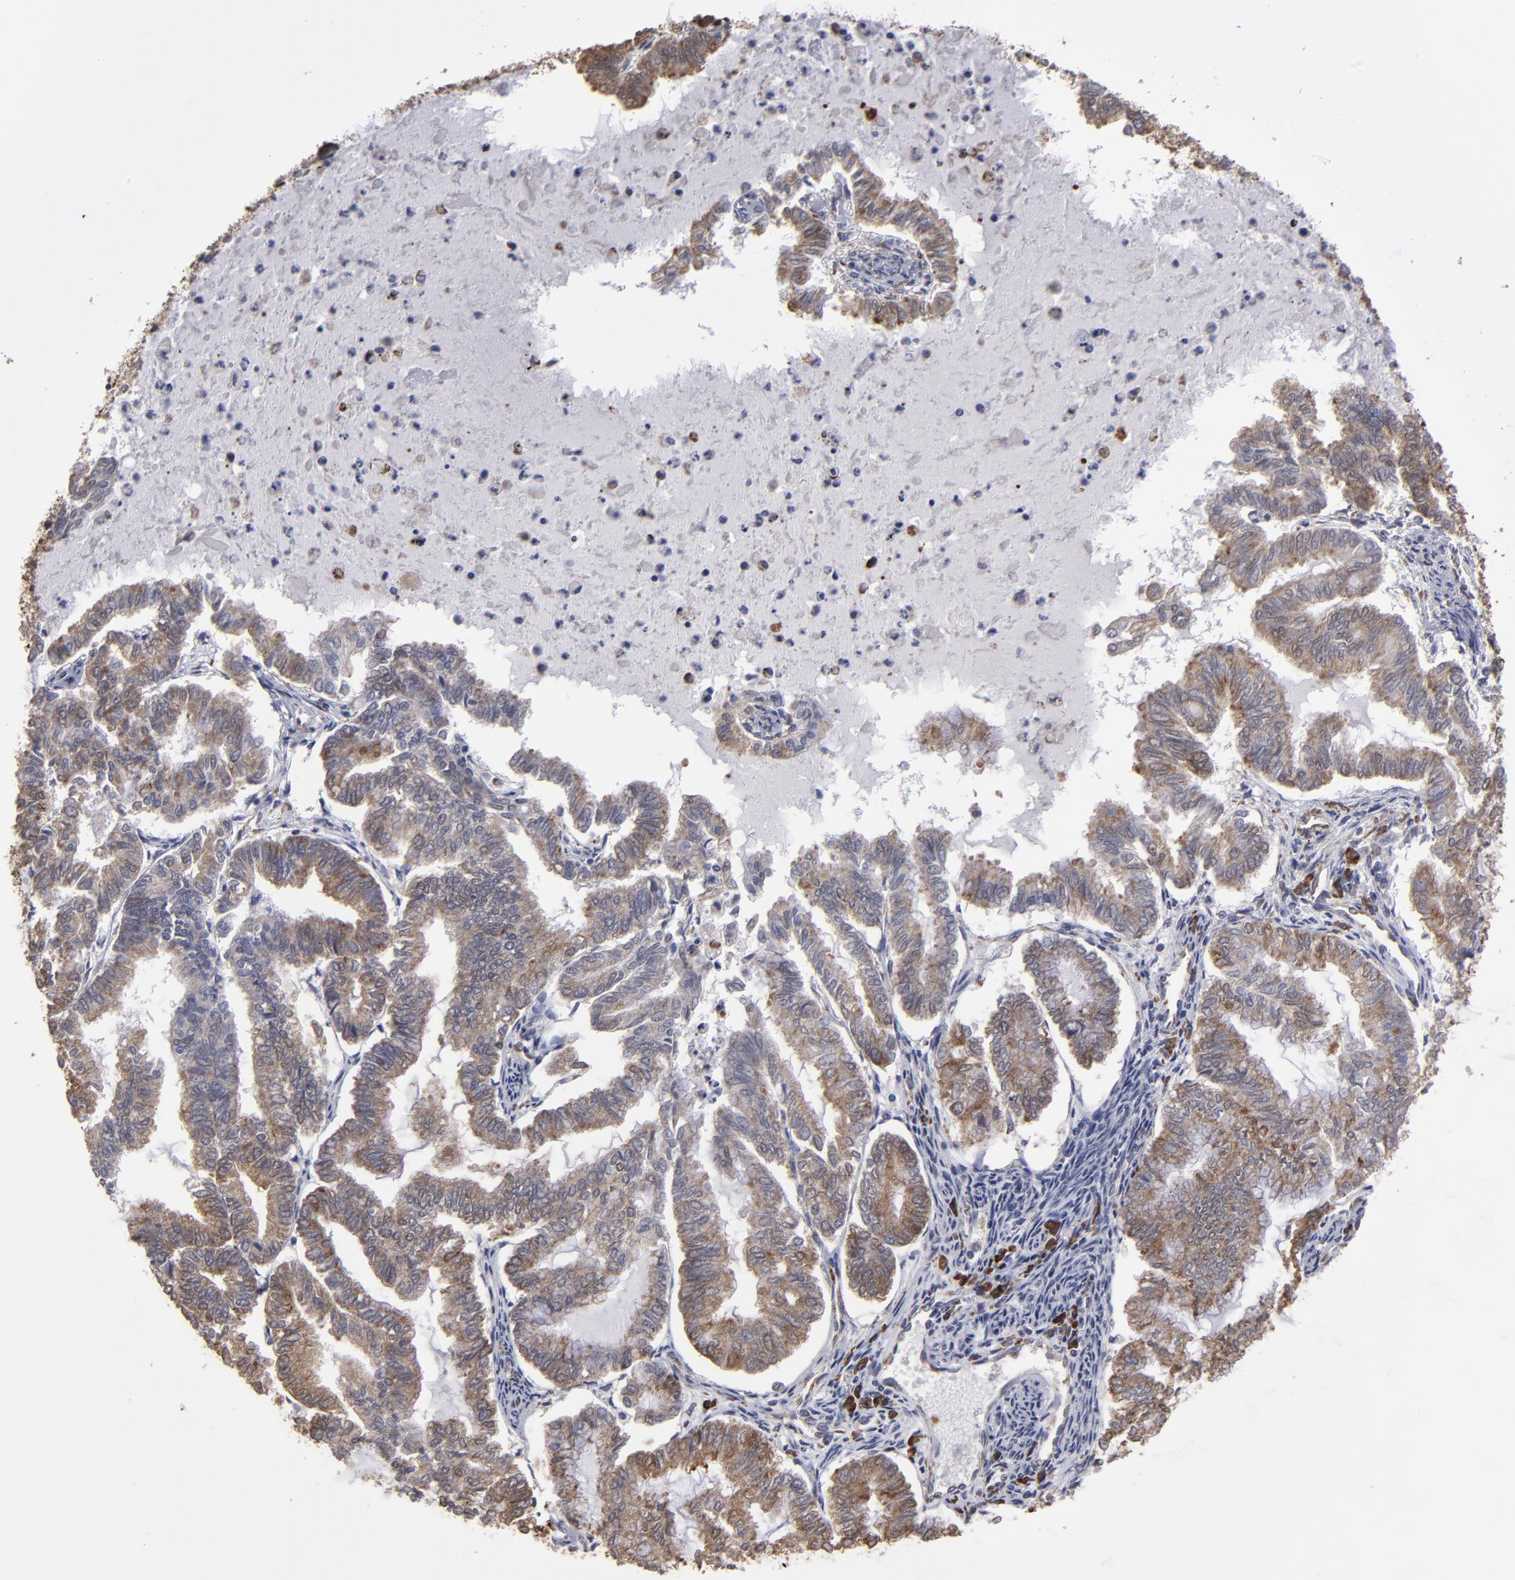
{"staining": {"intensity": "moderate", "quantity": ">75%", "location": "cytoplasmic/membranous"}, "tissue": "endometrial cancer", "cell_type": "Tumor cells", "image_type": "cancer", "snomed": [{"axis": "morphology", "description": "Adenocarcinoma, NOS"}, {"axis": "topography", "description": "Endometrium"}], "caption": "Endometrial cancer was stained to show a protein in brown. There is medium levels of moderate cytoplasmic/membranous staining in approximately >75% of tumor cells.", "gene": "SND1", "patient": {"sex": "female", "age": 79}}